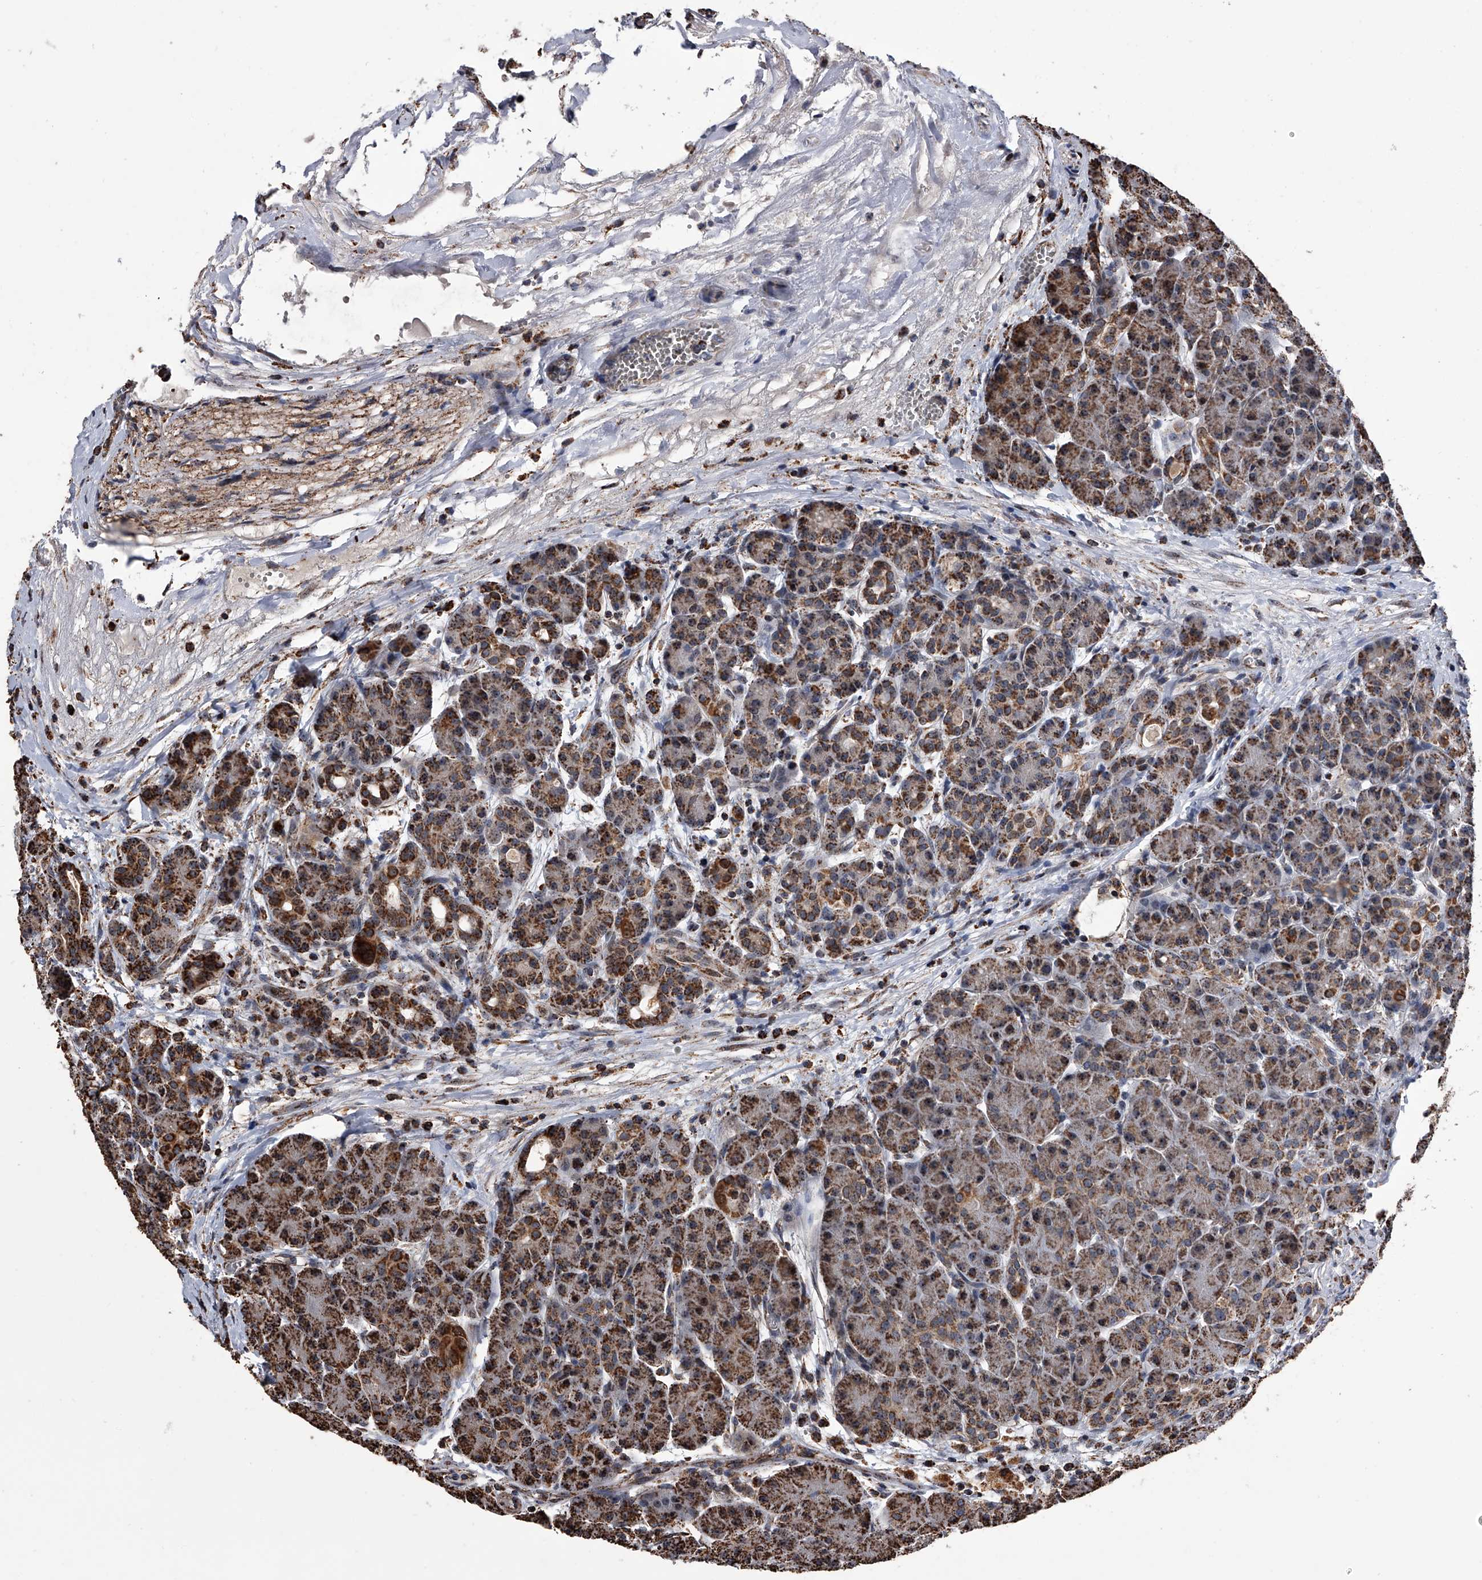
{"staining": {"intensity": "moderate", "quantity": "25%-75%", "location": "cytoplasmic/membranous"}, "tissue": "pancreas", "cell_type": "Exocrine glandular cells", "image_type": "normal", "snomed": [{"axis": "morphology", "description": "Normal tissue, NOS"}, {"axis": "topography", "description": "Pancreas"}], "caption": "Protein expression analysis of benign human pancreas reveals moderate cytoplasmic/membranous staining in approximately 25%-75% of exocrine glandular cells. Using DAB (3,3'-diaminobenzidine) (brown) and hematoxylin (blue) stains, captured at high magnification using brightfield microscopy.", "gene": "SMPDL3A", "patient": {"sex": "male", "age": 63}}